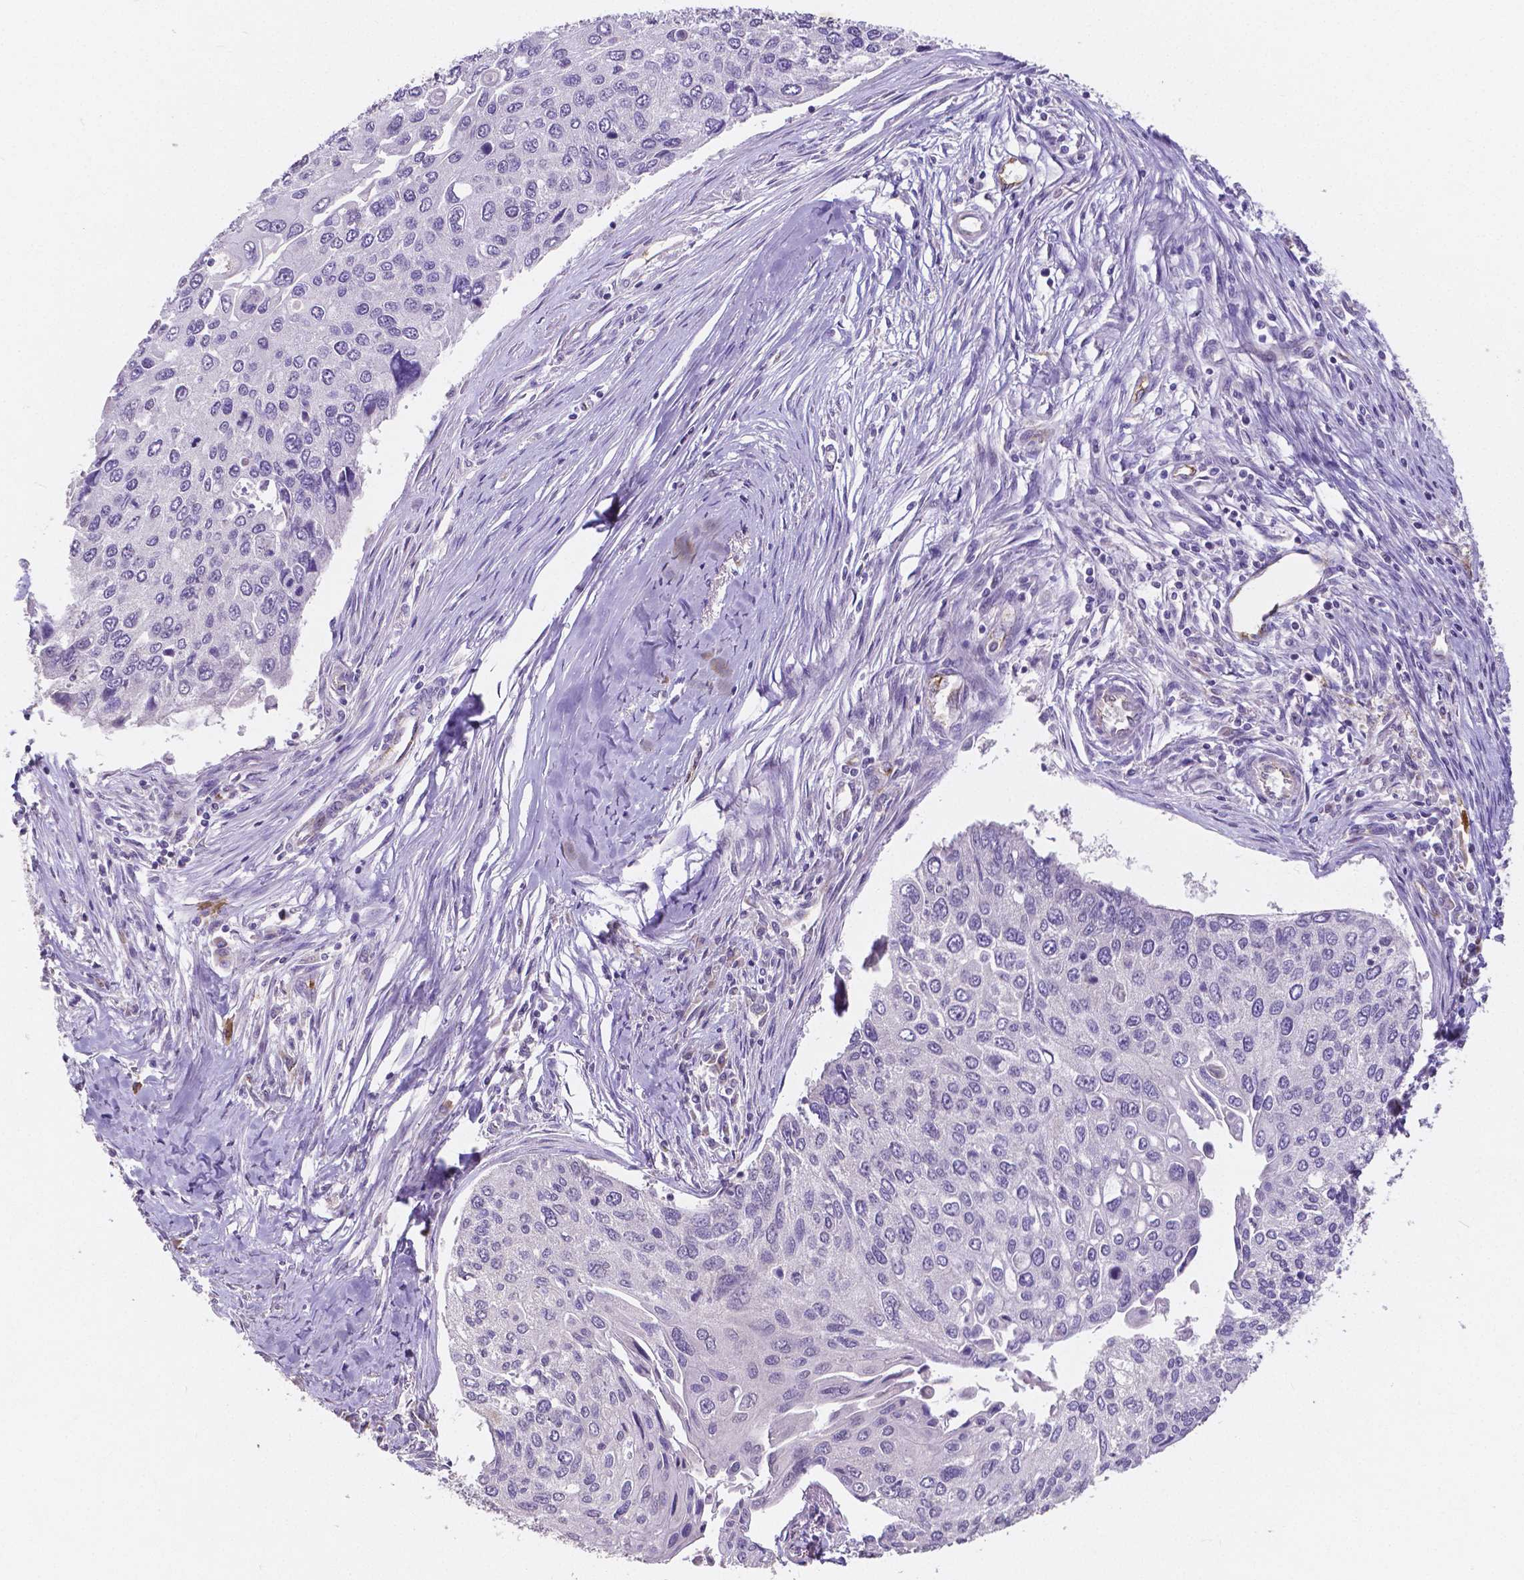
{"staining": {"intensity": "negative", "quantity": "none", "location": "none"}, "tissue": "lung cancer", "cell_type": "Tumor cells", "image_type": "cancer", "snomed": [{"axis": "morphology", "description": "Squamous cell carcinoma, NOS"}, {"axis": "morphology", "description": "Squamous cell carcinoma, metastatic, NOS"}, {"axis": "topography", "description": "Lung"}], "caption": "The photomicrograph exhibits no staining of tumor cells in lung cancer. (Stains: DAB (3,3'-diaminobenzidine) IHC with hematoxylin counter stain, Microscopy: brightfield microscopy at high magnification).", "gene": "ELAVL2", "patient": {"sex": "male", "age": 63}}